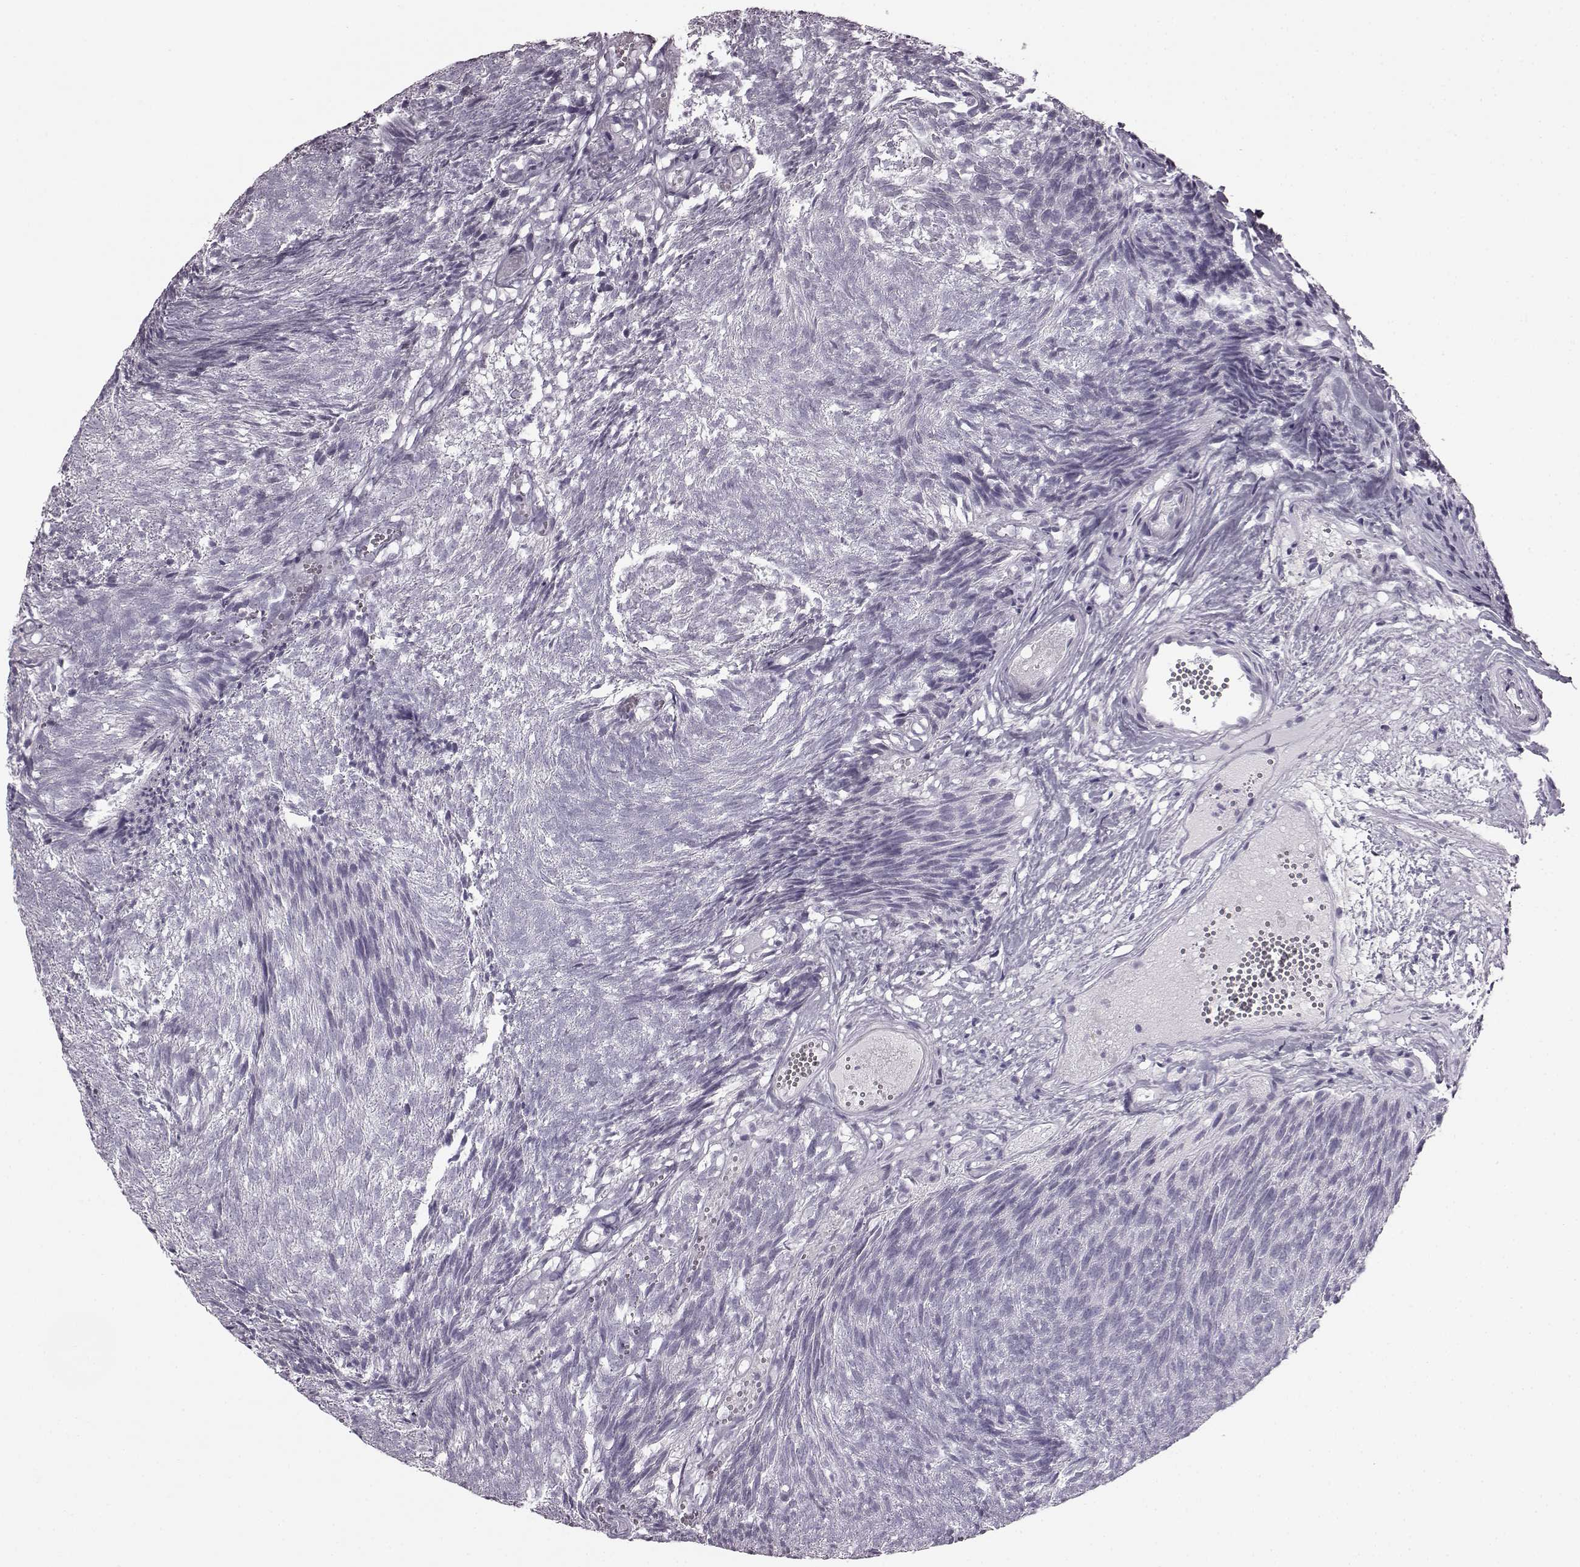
{"staining": {"intensity": "negative", "quantity": "none", "location": "none"}, "tissue": "urothelial cancer", "cell_type": "Tumor cells", "image_type": "cancer", "snomed": [{"axis": "morphology", "description": "Urothelial carcinoma, Low grade"}, {"axis": "topography", "description": "Urinary bladder"}], "caption": "Immunohistochemistry of low-grade urothelial carcinoma exhibits no positivity in tumor cells.", "gene": "JSRP1", "patient": {"sex": "male", "age": 77}}